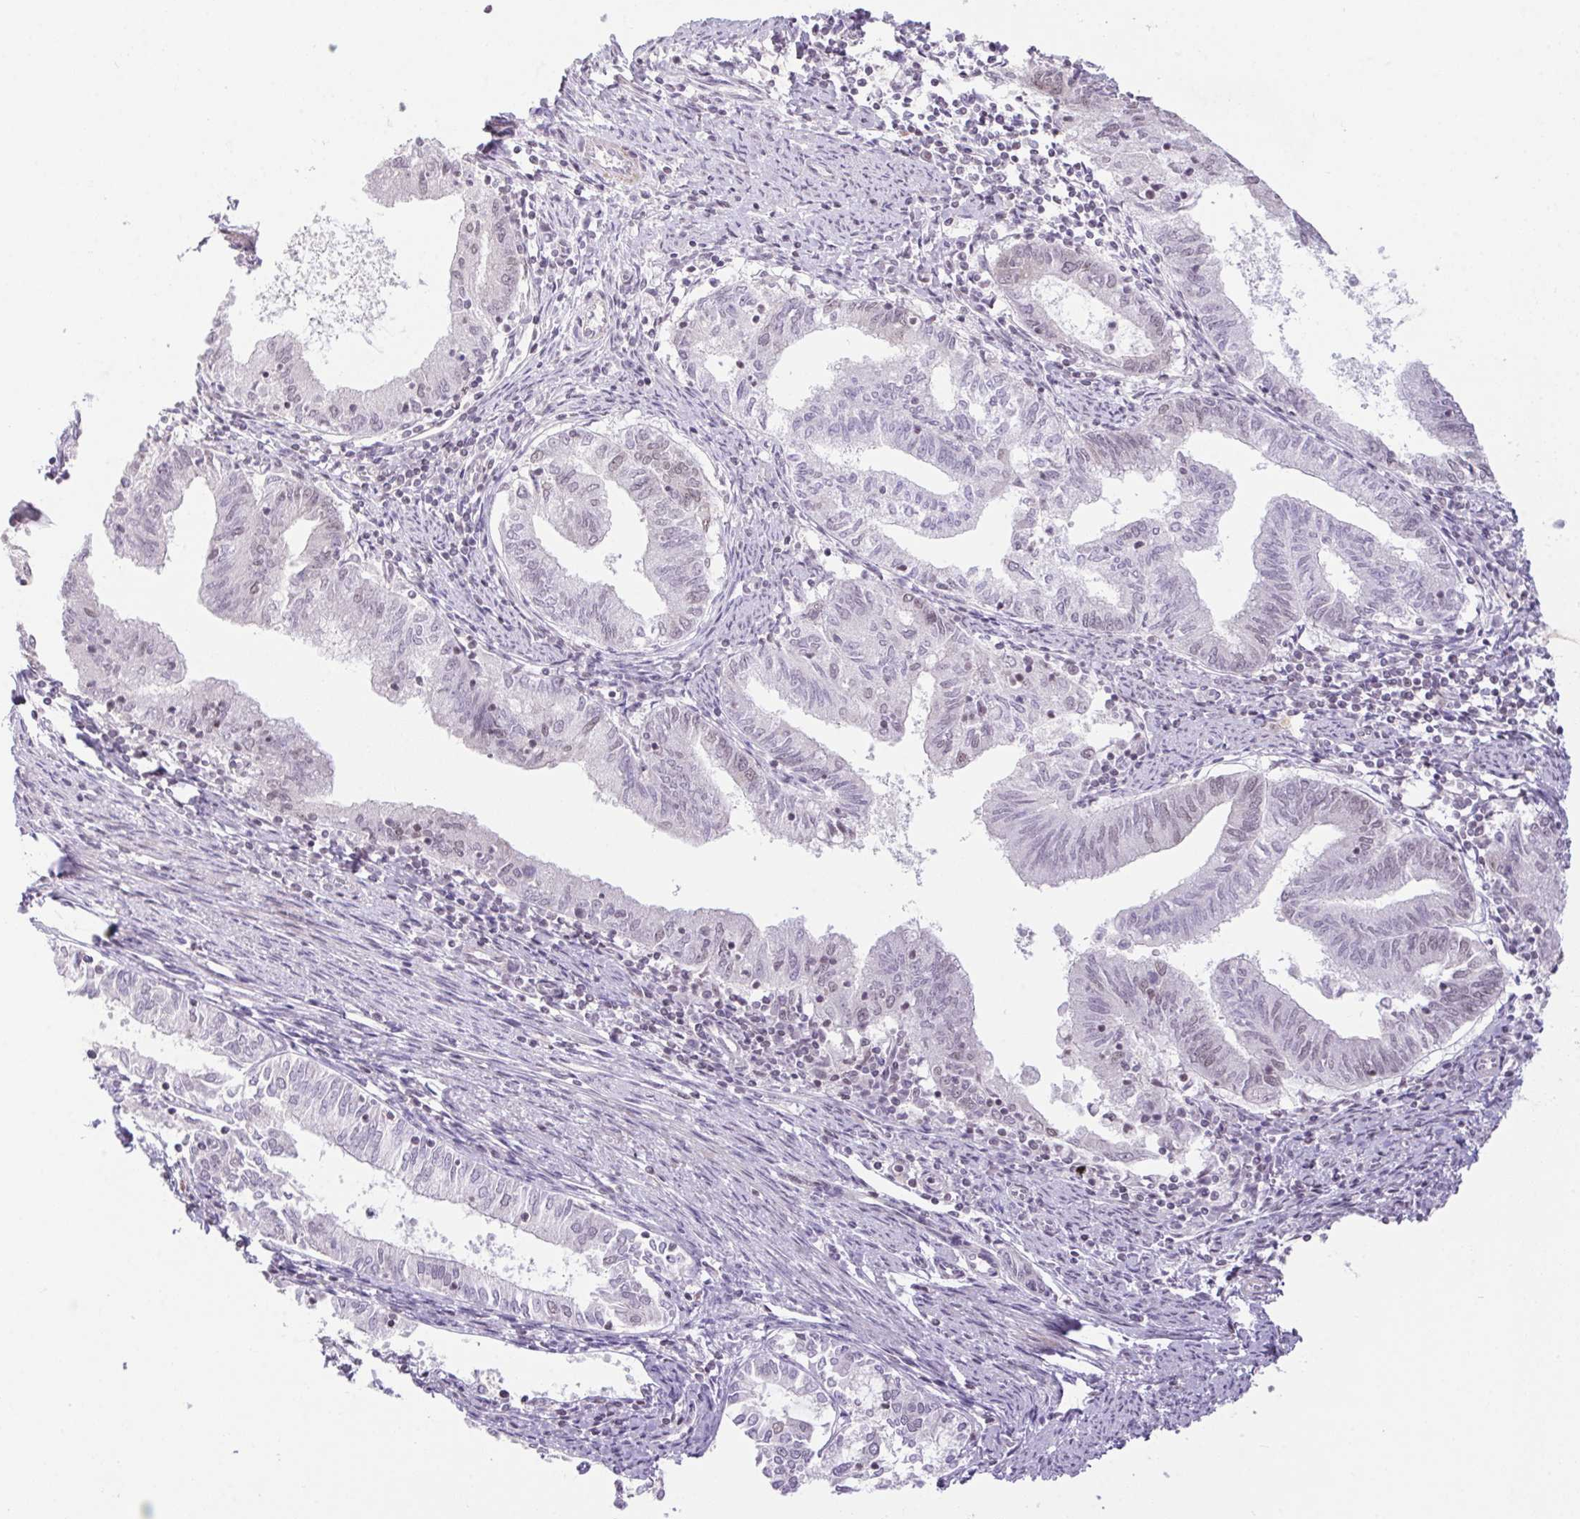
{"staining": {"intensity": "weak", "quantity": "<25%", "location": "nuclear"}, "tissue": "endometrial cancer", "cell_type": "Tumor cells", "image_type": "cancer", "snomed": [{"axis": "morphology", "description": "Adenocarcinoma, NOS"}, {"axis": "topography", "description": "Endometrium"}], "caption": "Immunohistochemistry histopathology image of neoplastic tissue: human endometrial adenocarcinoma stained with DAB reveals no significant protein positivity in tumor cells.", "gene": "DDX17", "patient": {"sex": "female", "age": 79}}